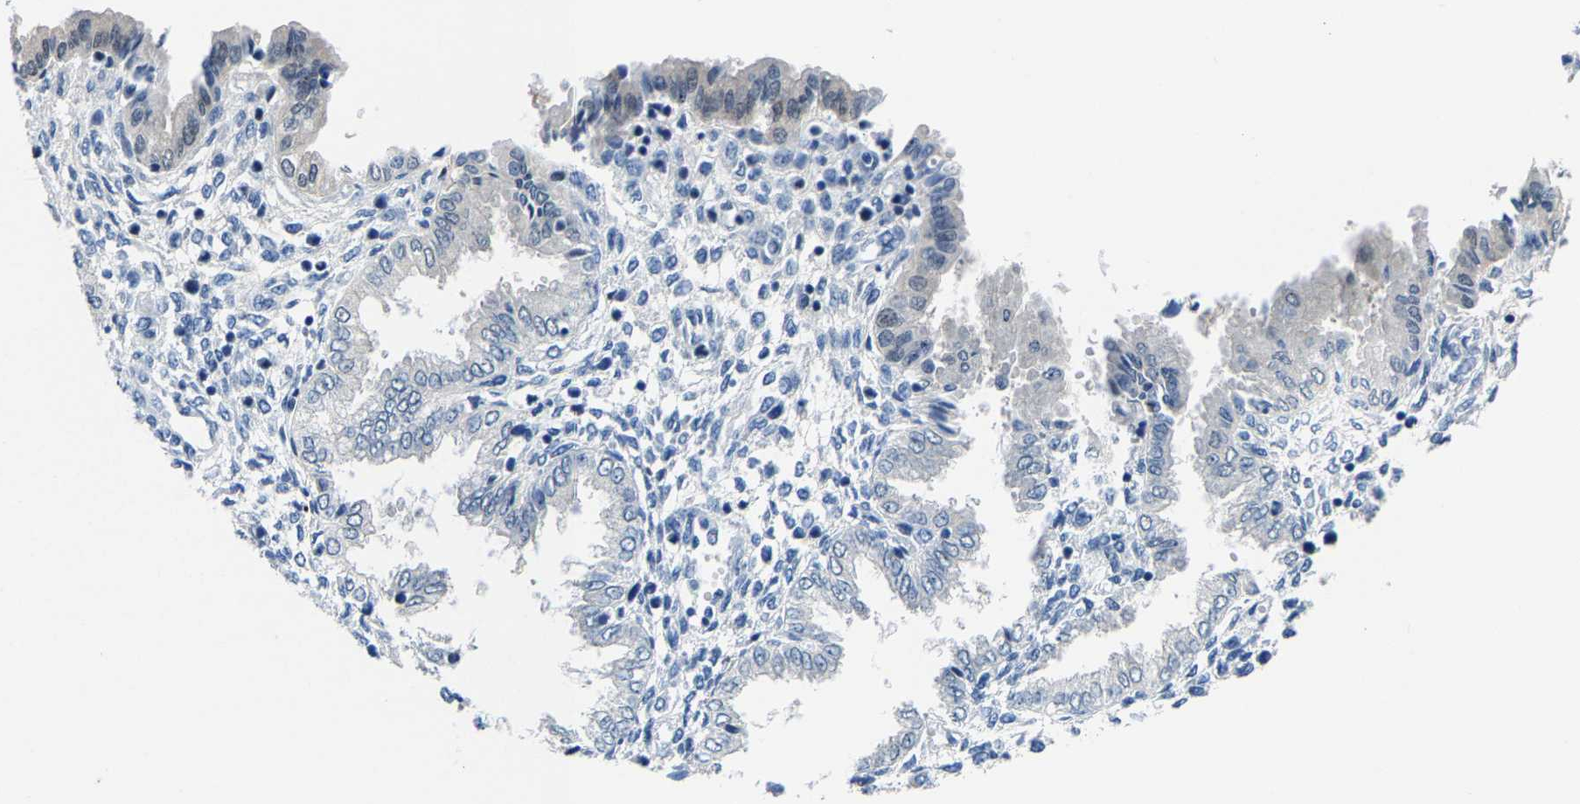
{"staining": {"intensity": "negative", "quantity": "none", "location": "none"}, "tissue": "endometrium", "cell_type": "Cells in endometrial stroma", "image_type": "normal", "snomed": [{"axis": "morphology", "description": "Normal tissue, NOS"}, {"axis": "topography", "description": "Endometrium"}], "caption": "Endometrium stained for a protein using immunohistochemistry demonstrates no positivity cells in endometrial stroma.", "gene": "SSH3", "patient": {"sex": "female", "age": 33}}